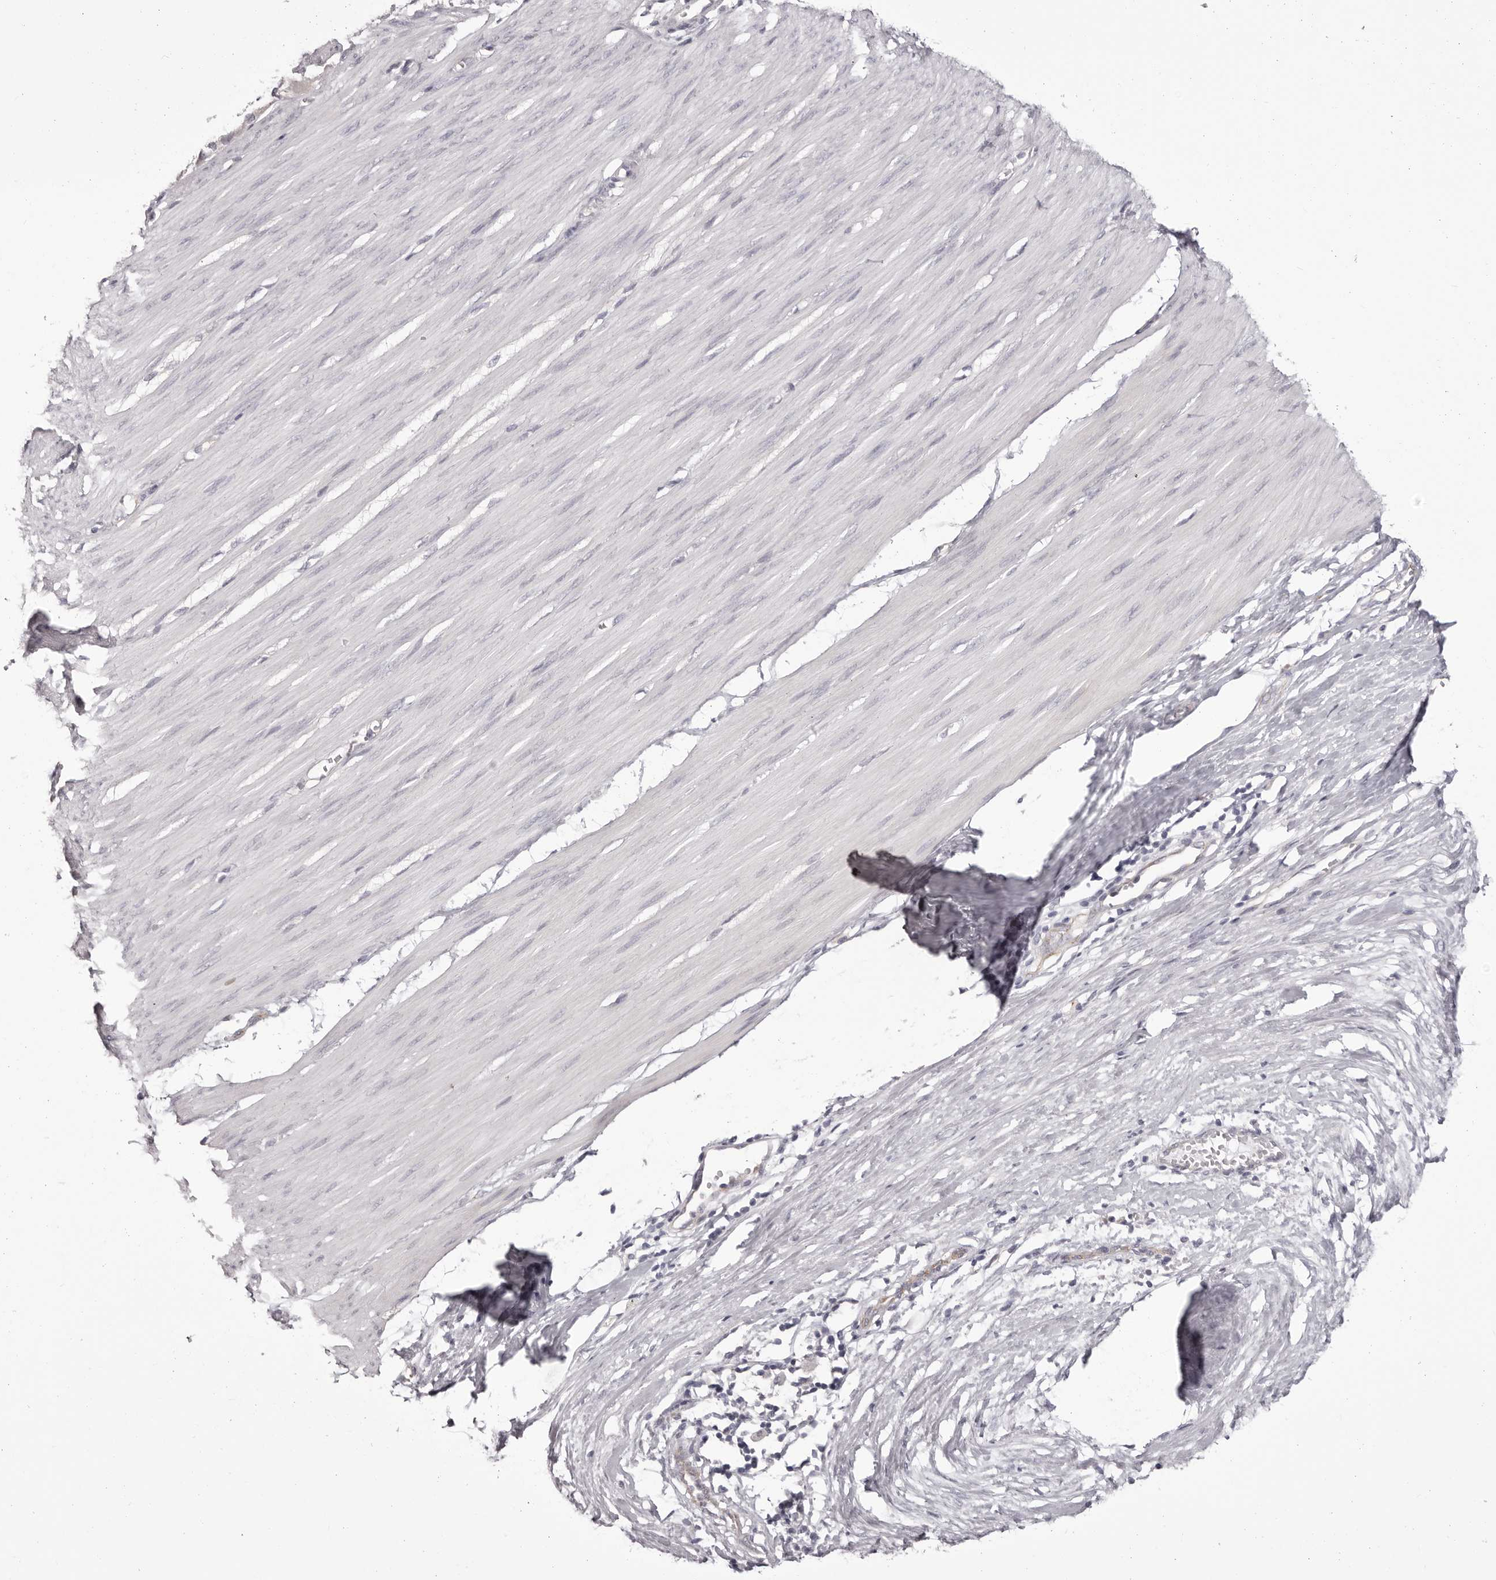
{"staining": {"intensity": "negative", "quantity": "none", "location": "none"}, "tissue": "smooth muscle", "cell_type": "Smooth muscle cells", "image_type": "normal", "snomed": [{"axis": "morphology", "description": "Normal tissue, NOS"}, {"axis": "morphology", "description": "Adenocarcinoma, NOS"}, {"axis": "topography", "description": "Colon"}, {"axis": "topography", "description": "Peripheral nerve tissue"}], "caption": "The IHC histopathology image has no significant positivity in smooth muscle cells of smooth muscle.", "gene": "OTUD3", "patient": {"sex": "male", "age": 14}}